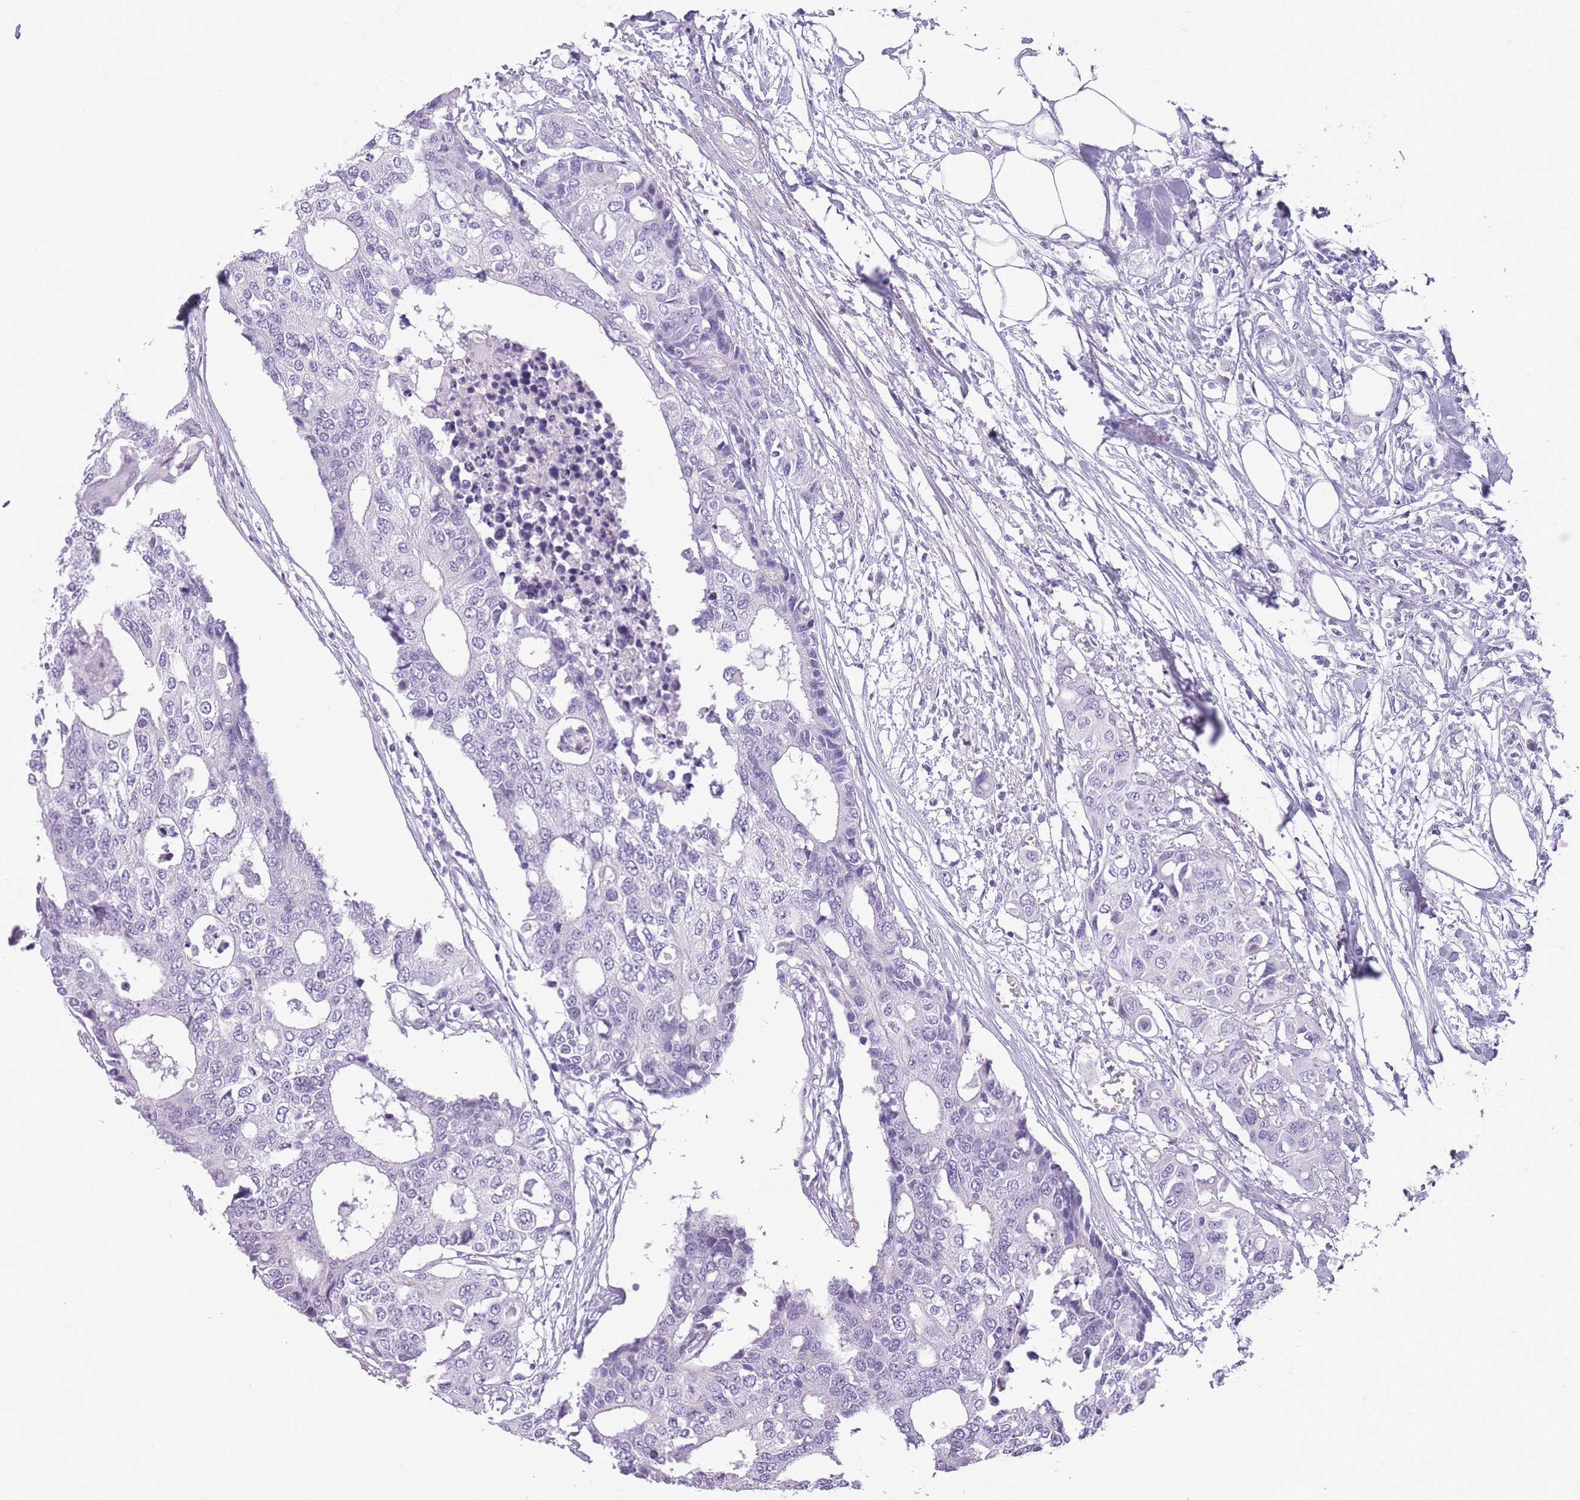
{"staining": {"intensity": "negative", "quantity": "none", "location": "none"}, "tissue": "colorectal cancer", "cell_type": "Tumor cells", "image_type": "cancer", "snomed": [{"axis": "morphology", "description": "Adenocarcinoma, NOS"}, {"axis": "topography", "description": "Colon"}], "caption": "Tumor cells are negative for protein expression in human adenocarcinoma (colorectal).", "gene": "GOLGA6D", "patient": {"sex": "male", "age": 77}}